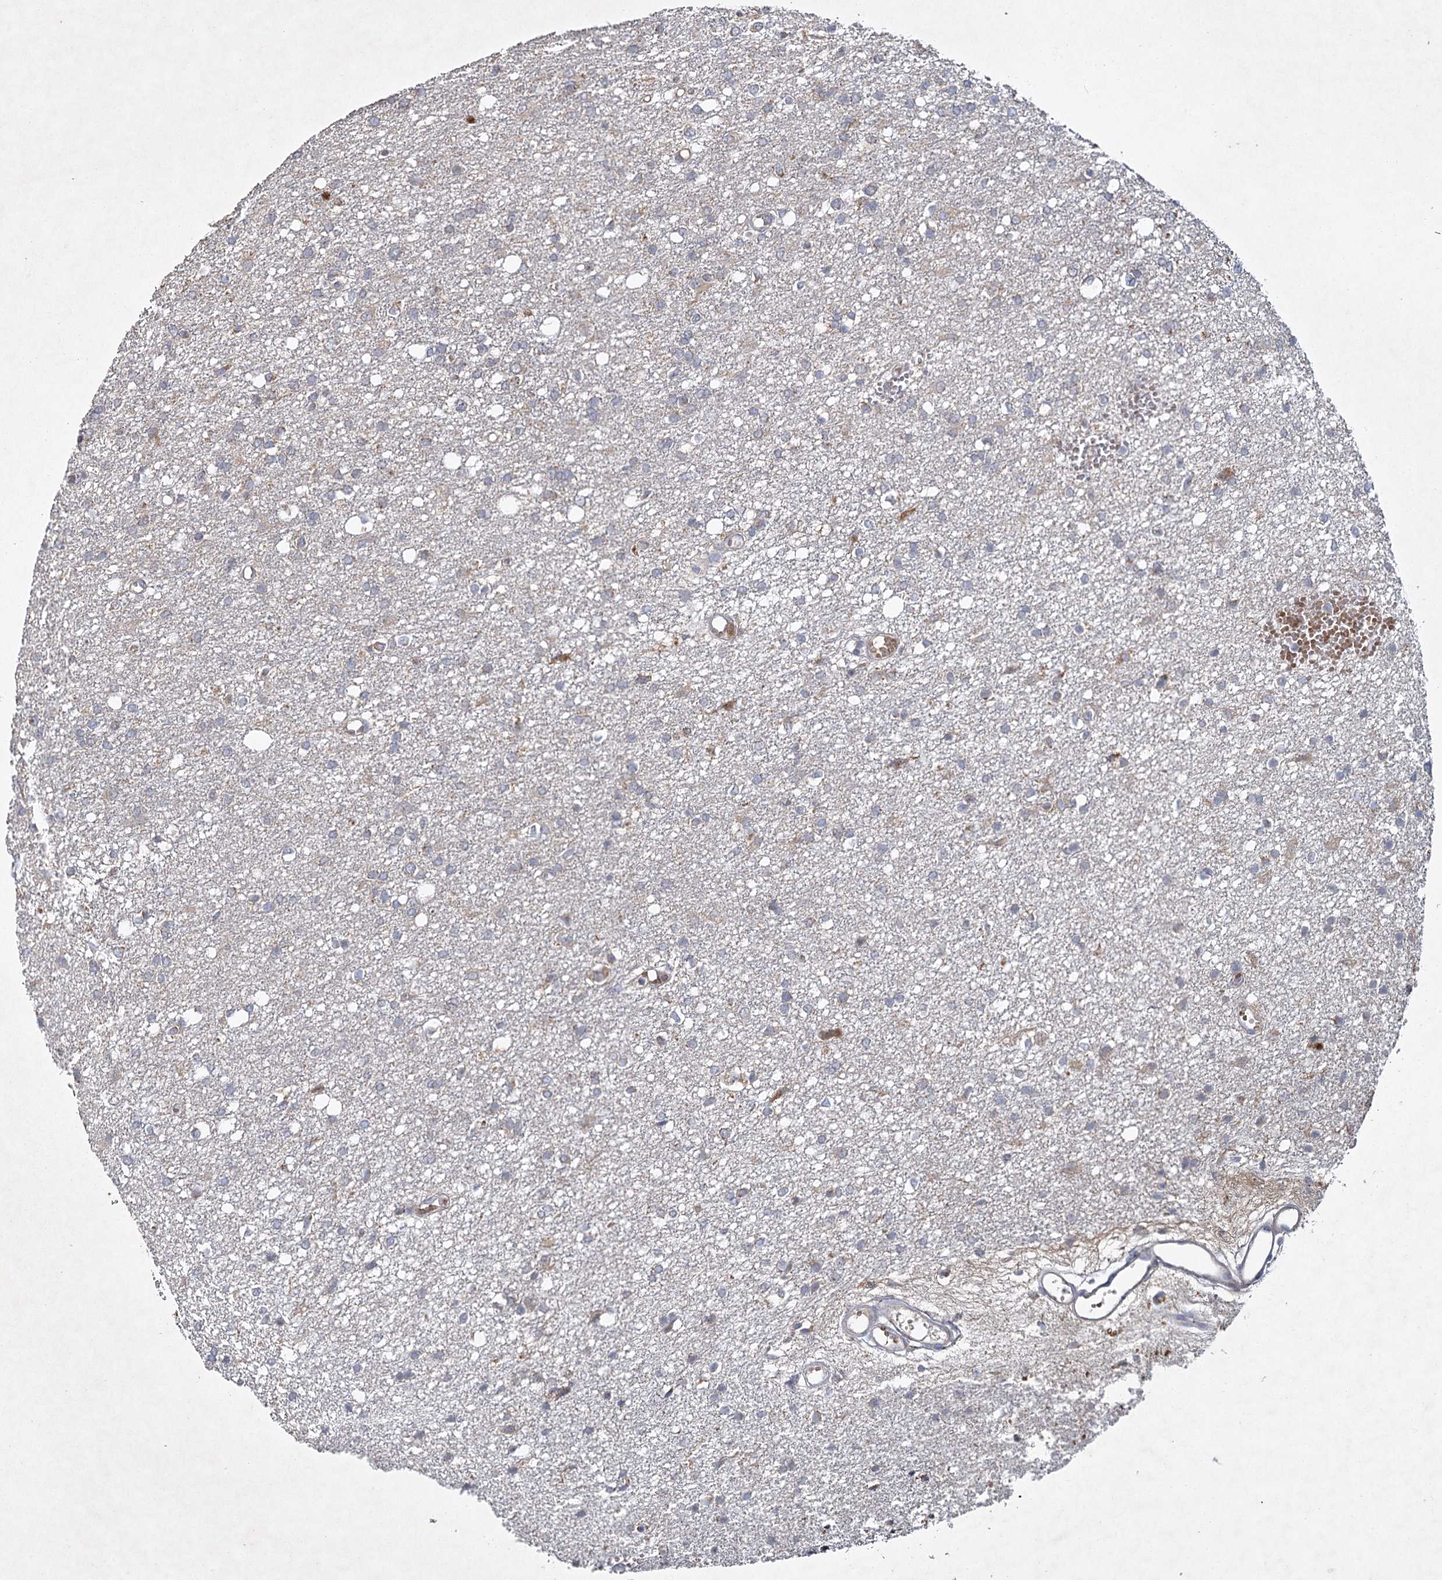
{"staining": {"intensity": "weak", "quantity": "<25%", "location": "cytoplasmic/membranous"}, "tissue": "glioma", "cell_type": "Tumor cells", "image_type": "cancer", "snomed": [{"axis": "morphology", "description": "Glioma, malignant, High grade"}, {"axis": "topography", "description": "Brain"}], "caption": "This histopathology image is of malignant glioma (high-grade) stained with immunohistochemistry to label a protein in brown with the nuclei are counter-stained blue. There is no staining in tumor cells.", "gene": "MRPL44", "patient": {"sex": "female", "age": 59}}